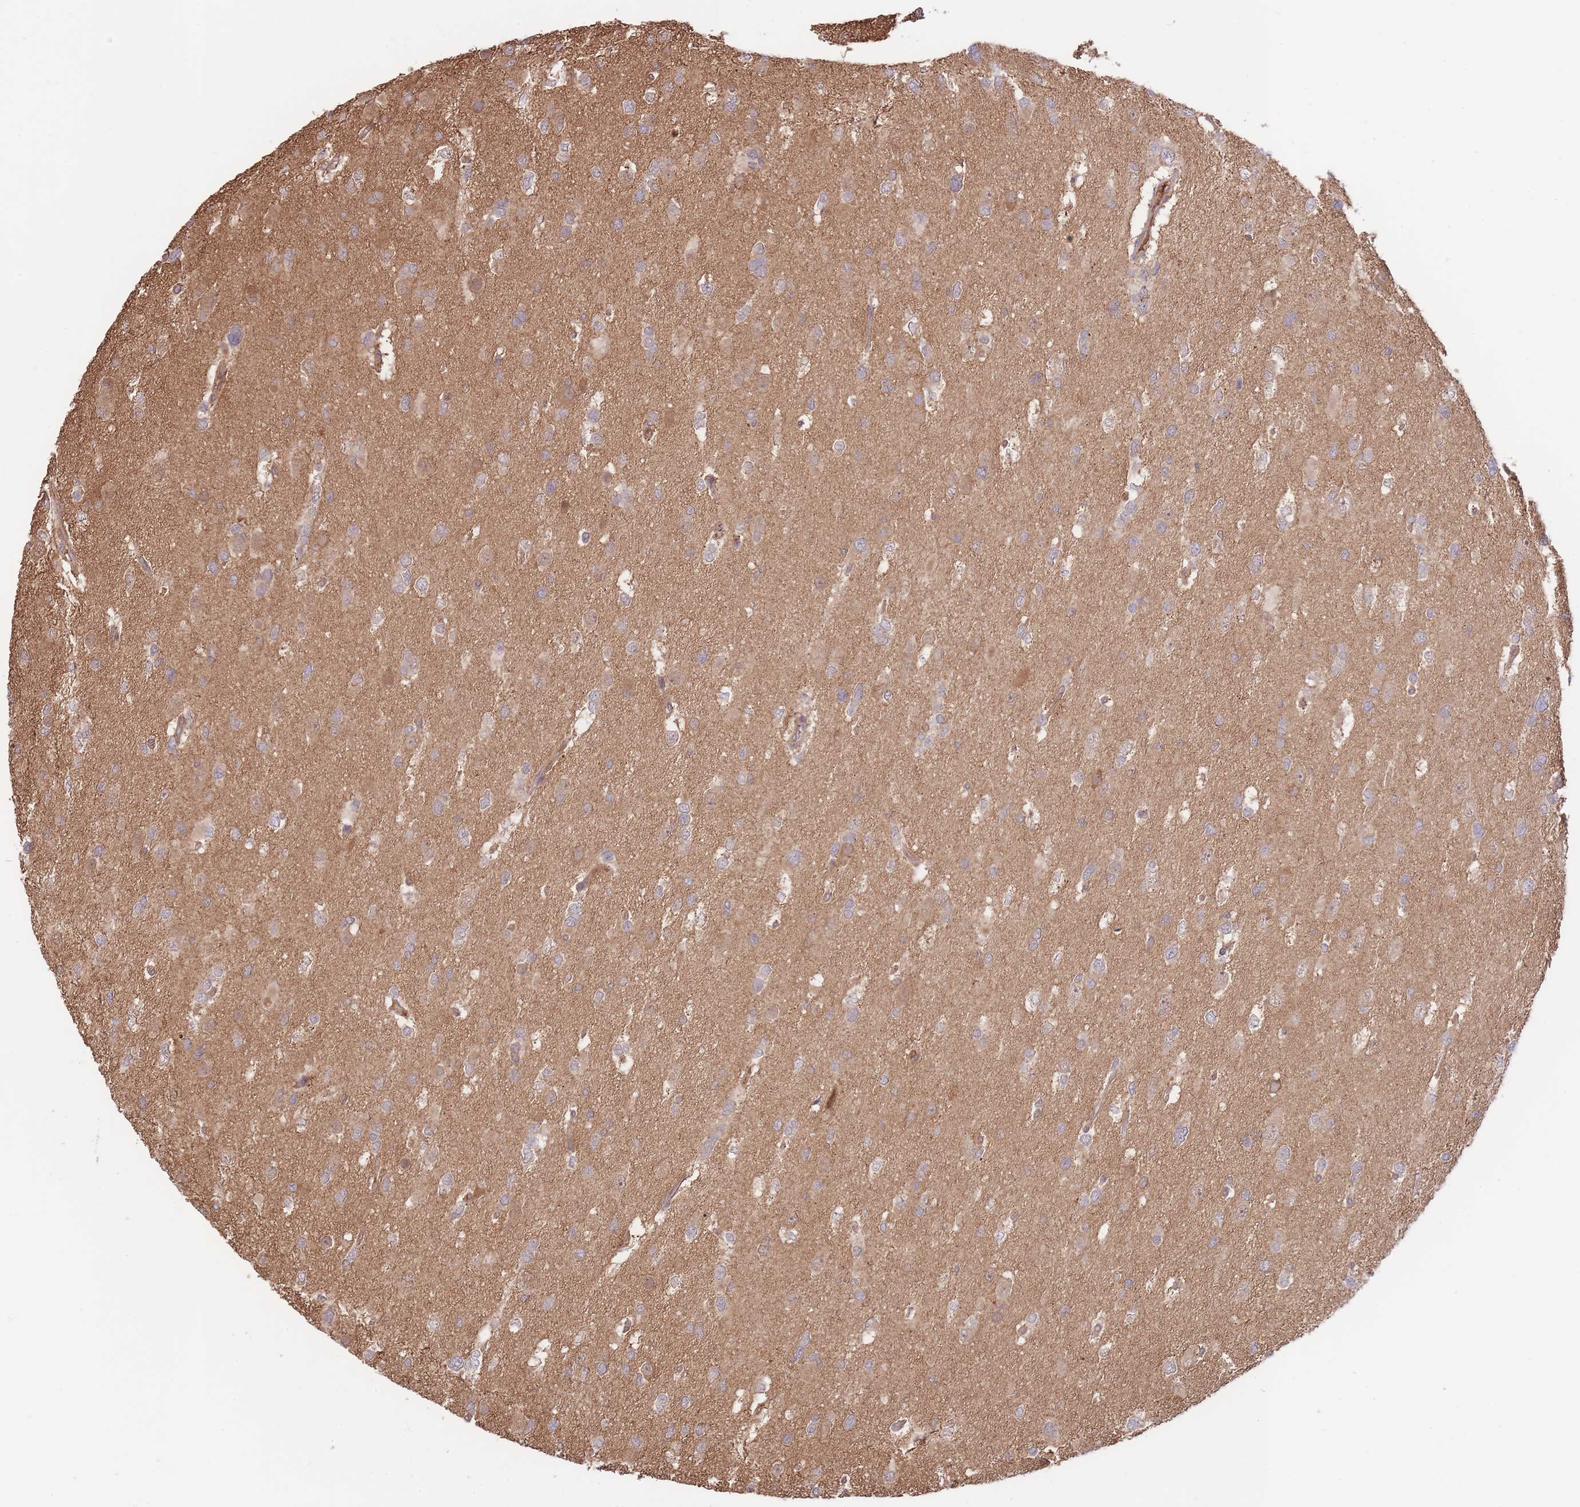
{"staining": {"intensity": "weak", "quantity": "25%-75%", "location": "cytoplasmic/membranous"}, "tissue": "glioma", "cell_type": "Tumor cells", "image_type": "cancer", "snomed": [{"axis": "morphology", "description": "Glioma, malignant, High grade"}, {"axis": "topography", "description": "Brain"}], "caption": "The histopathology image demonstrates a brown stain indicating the presence of a protein in the cytoplasmic/membranous of tumor cells in malignant glioma (high-grade).", "gene": "ZNF304", "patient": {"sex": "male", "age": 53}}